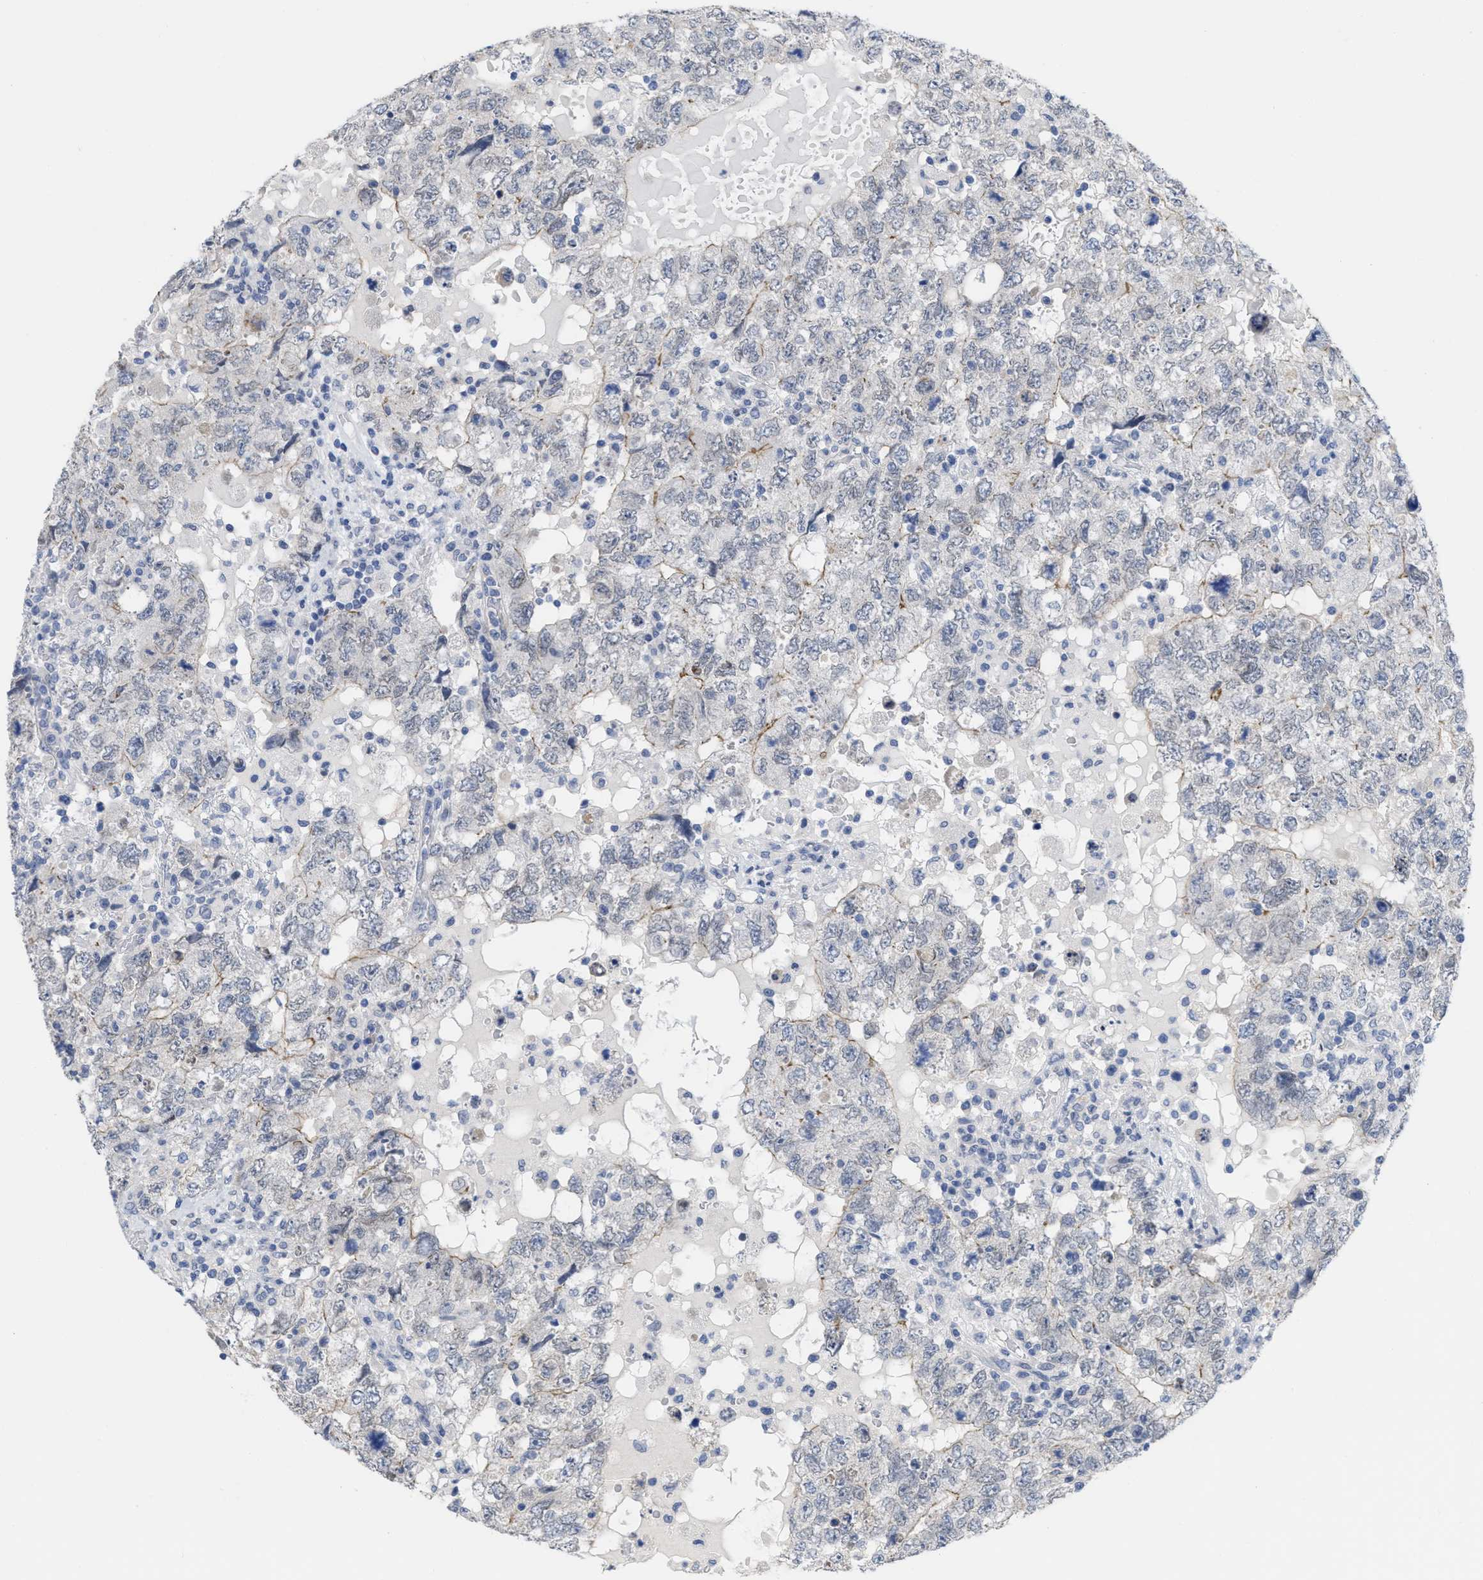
{"staining": {"intensity": "moderate", "quantity": "<25%", "location": "cytoplasmic/membranous"}, "tissue": "testis cancer", "cell_type": "Tumor cells", "image_type": "cancer", "snomed": [{"axis": "morphology", "description": "Seminoma, NOS"}, {"axis": "topography", "description": "Testis"}], "caption": "Human seminoma (testis) stained for a protein (brown) exhibits moderate cytoplasmic/membranous positive staining in approximately <25% of tumor cells.", "gene": "ACKR1", "patient": {"sex": "male", "age": 22}}